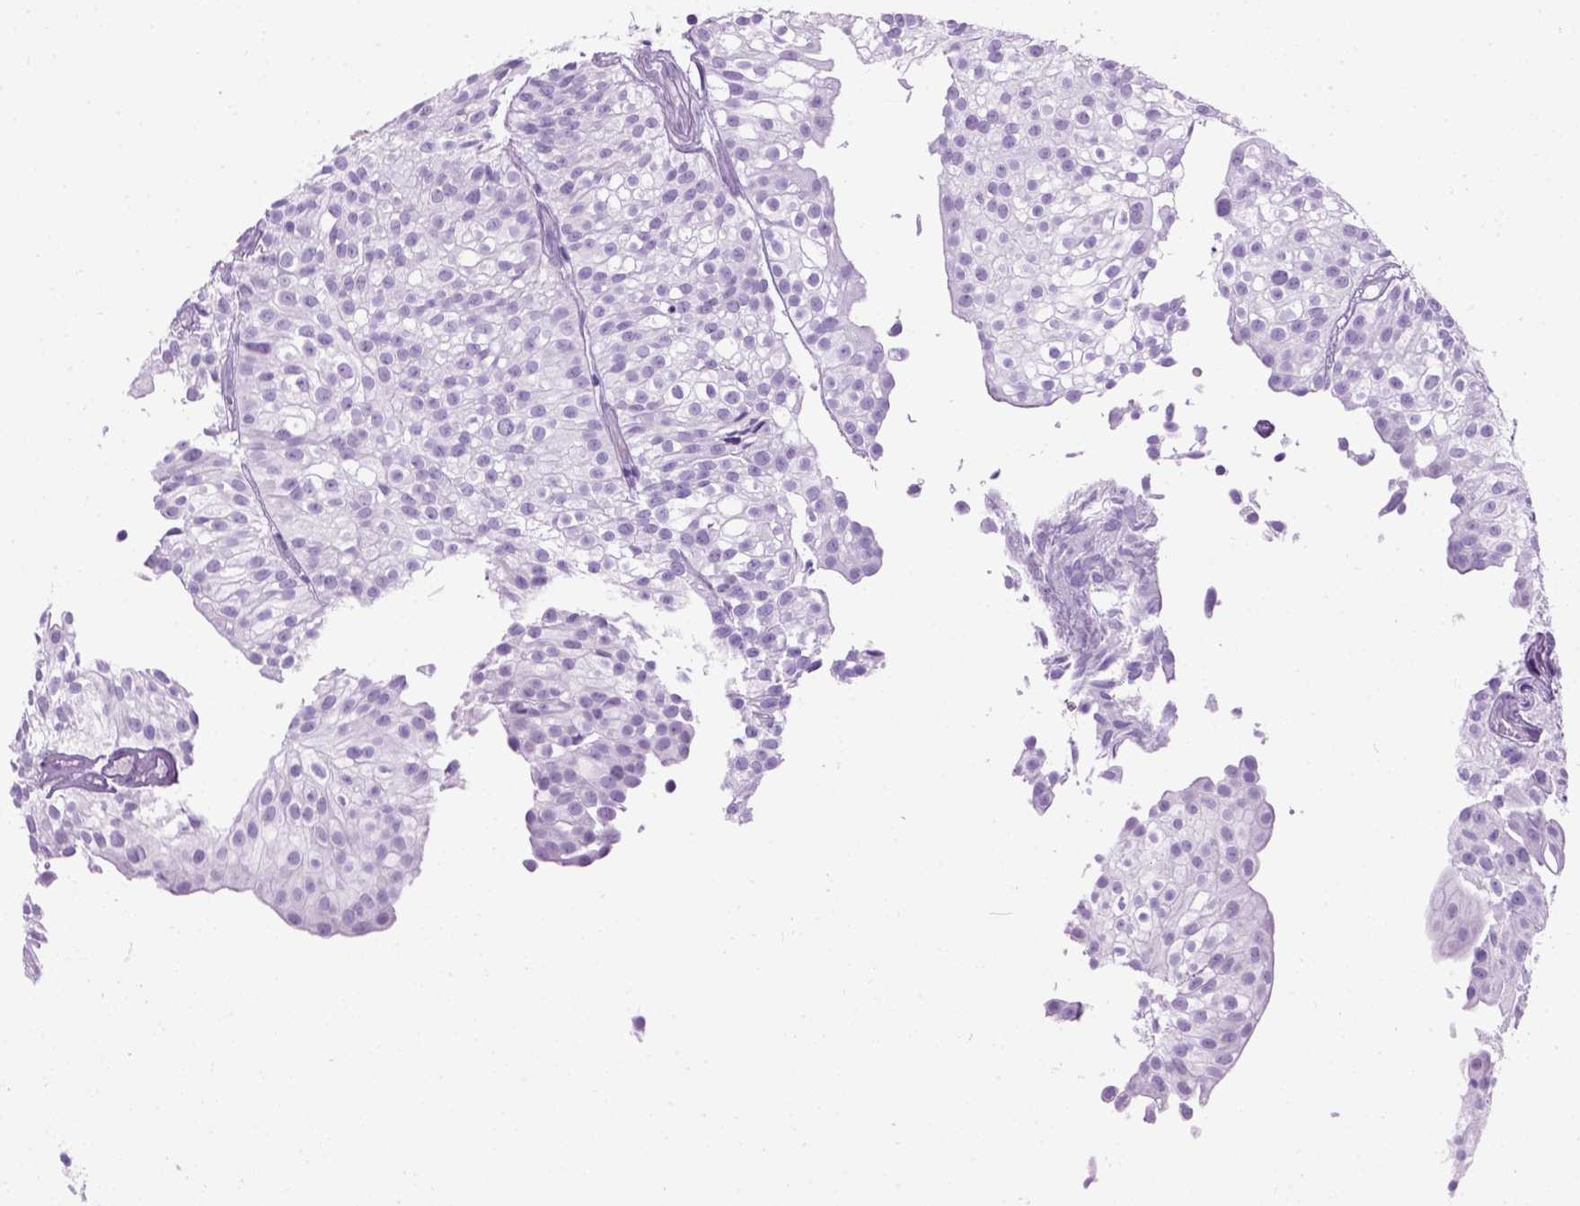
{"staining": {"intensity": "negative", "quantity": "none", "location": "none"}, "tissue": "urothelial cancer", "cell_type": "Tumor cells", "image_type": "cancer", "snomed": [{"axis": "morphology", "description": "Urothelial carcinoma, Low grade"}, {"axis": "topography", "description": "Urinary bladder"}], "caption": "A histopathology image of human low-grade urothelial carcinoma is negative for staining in tumor cells.", "gene": "GABRB2", "patient": {"sex": "male", "age": 70}}